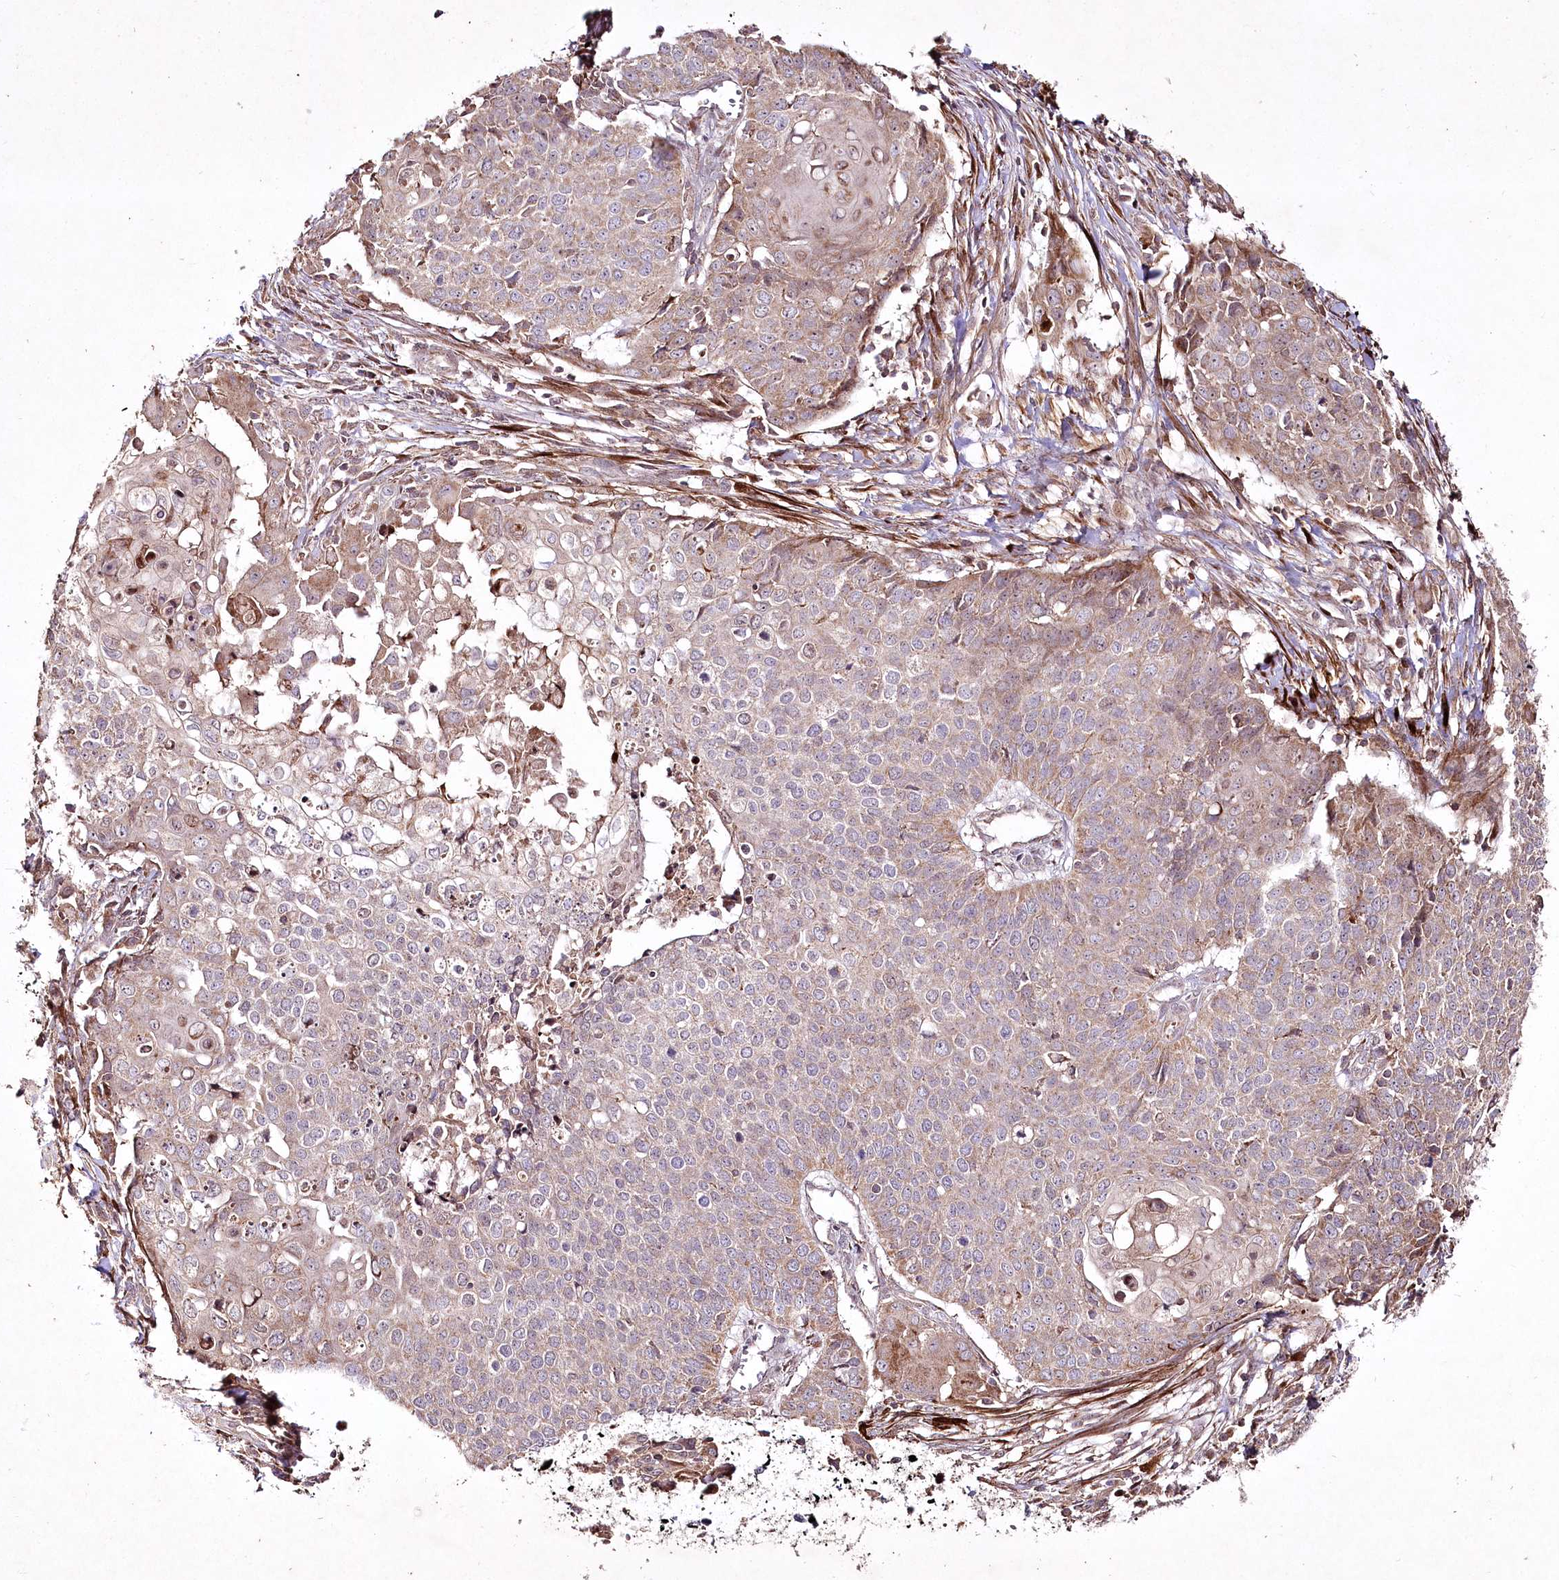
{"staining": {"intensity": "weak", "quantity": "<25%", "location": "cytoplasmic/membranous,nuclear"}, "tissue": "cervical cancer", "cell_type": "Tumor cells", "image_type": "cancer", "snomed": [{"axis": "morphology", "description": "Squamous cell carcinoma, NOS"}, {"axis": "topography", "description": "Cervix"}], "caption": "DAB (3,3'-diaminobenzidine) immunohistochemical staining of cervical cancer shows no significant staining in tumor cells.", "gene": "PSTK", "patient": {"sex": "female", "age": 39}}